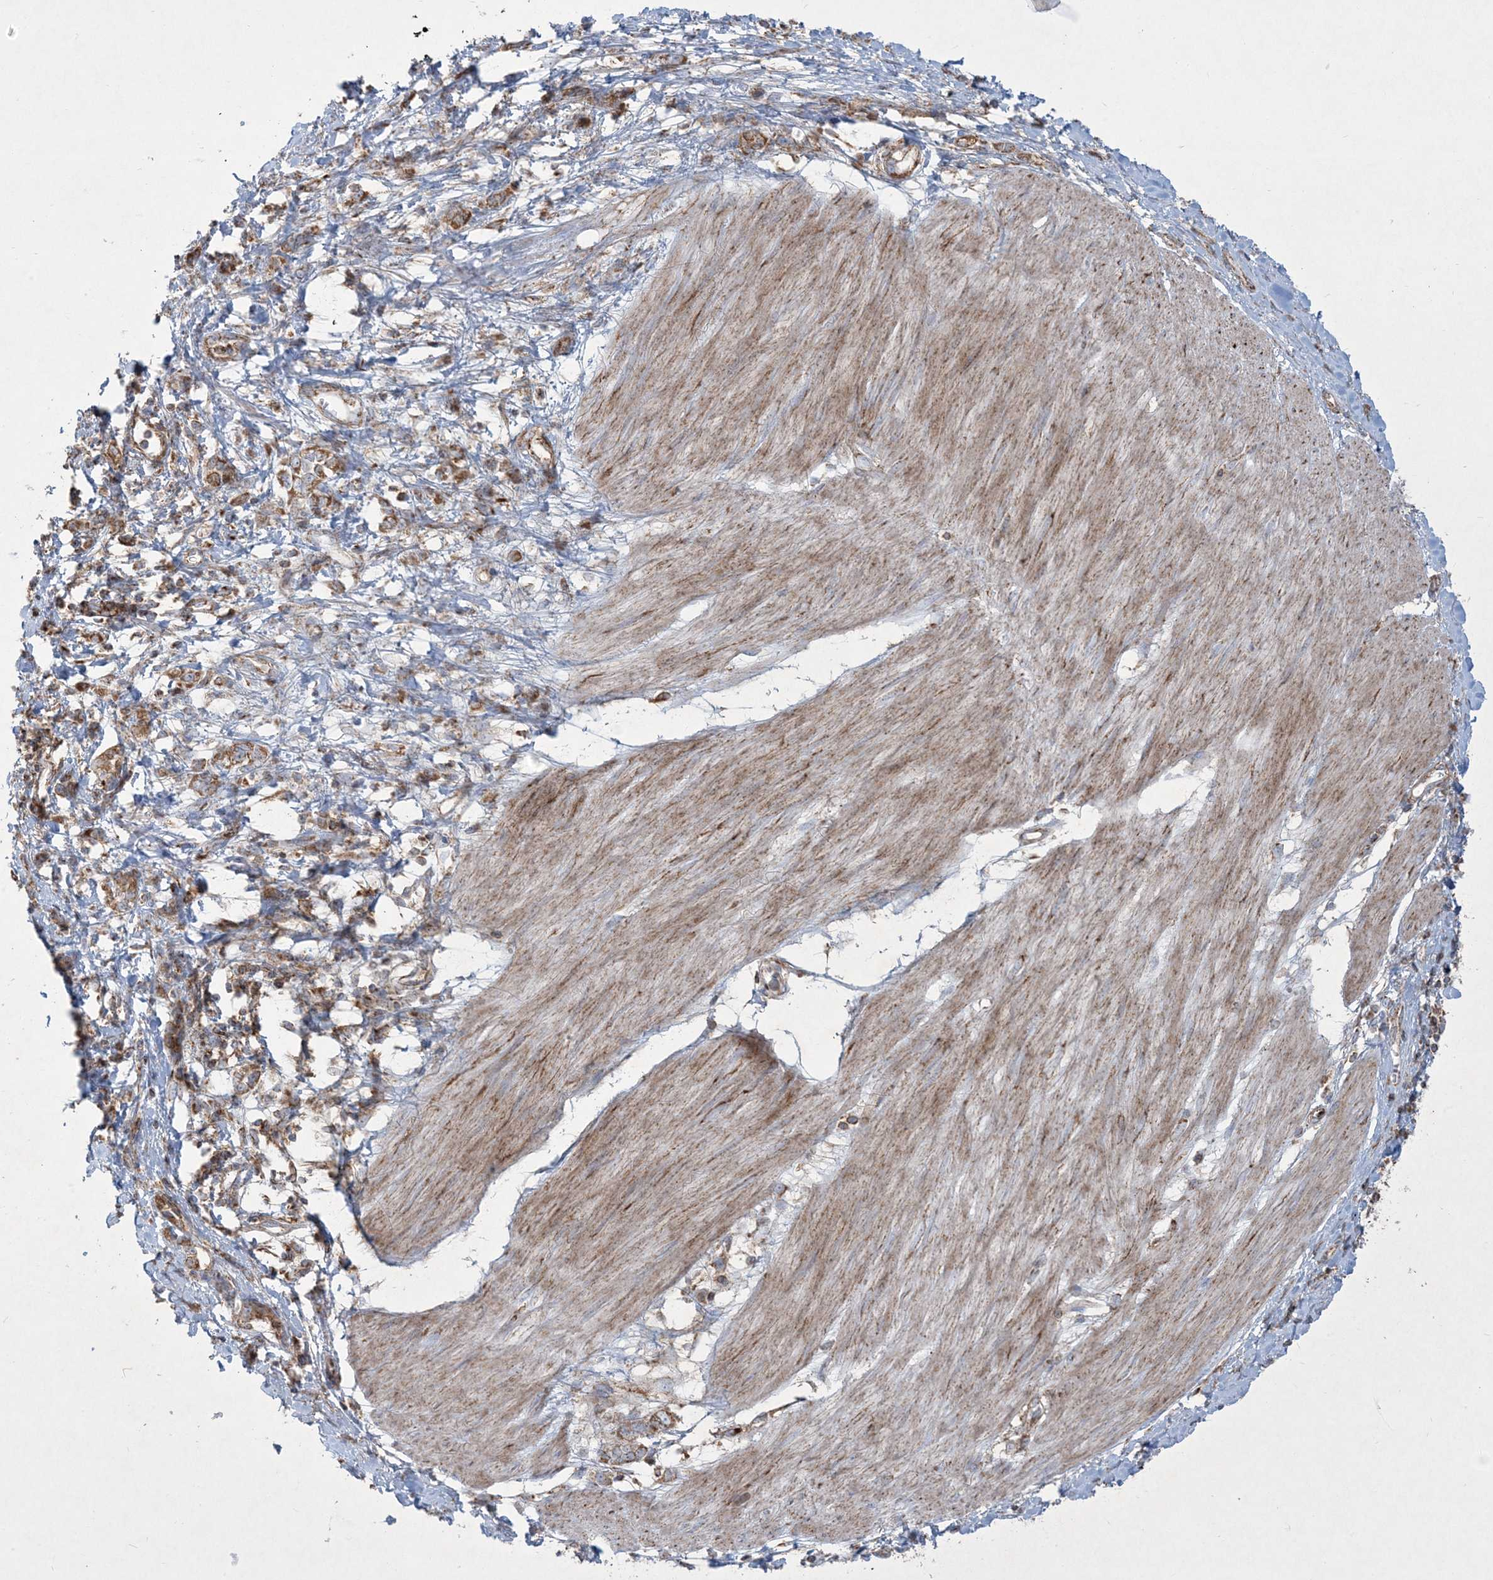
{"staining": {"intensity": "moderate", "quantity": ">75%", "location": "cytoplasmic/membranous"}, "tissue": "stomach cancer", "cell_type": "Tumor cells", "image_type": "cancer", "snomed": [{"axis": "morphology", "description": "Adenocarcinoma, NOS"}, {"axis": "topography", "description": "Stomach"}], "caption": "A histopathology image of stomach cancer (adenocarcinoma) stained for a protein displays moderate cytoplasmic/membranous brown staining in tumor cells.", "gene": "BEND4", "patient": {"sex": "female", "age": 76}}